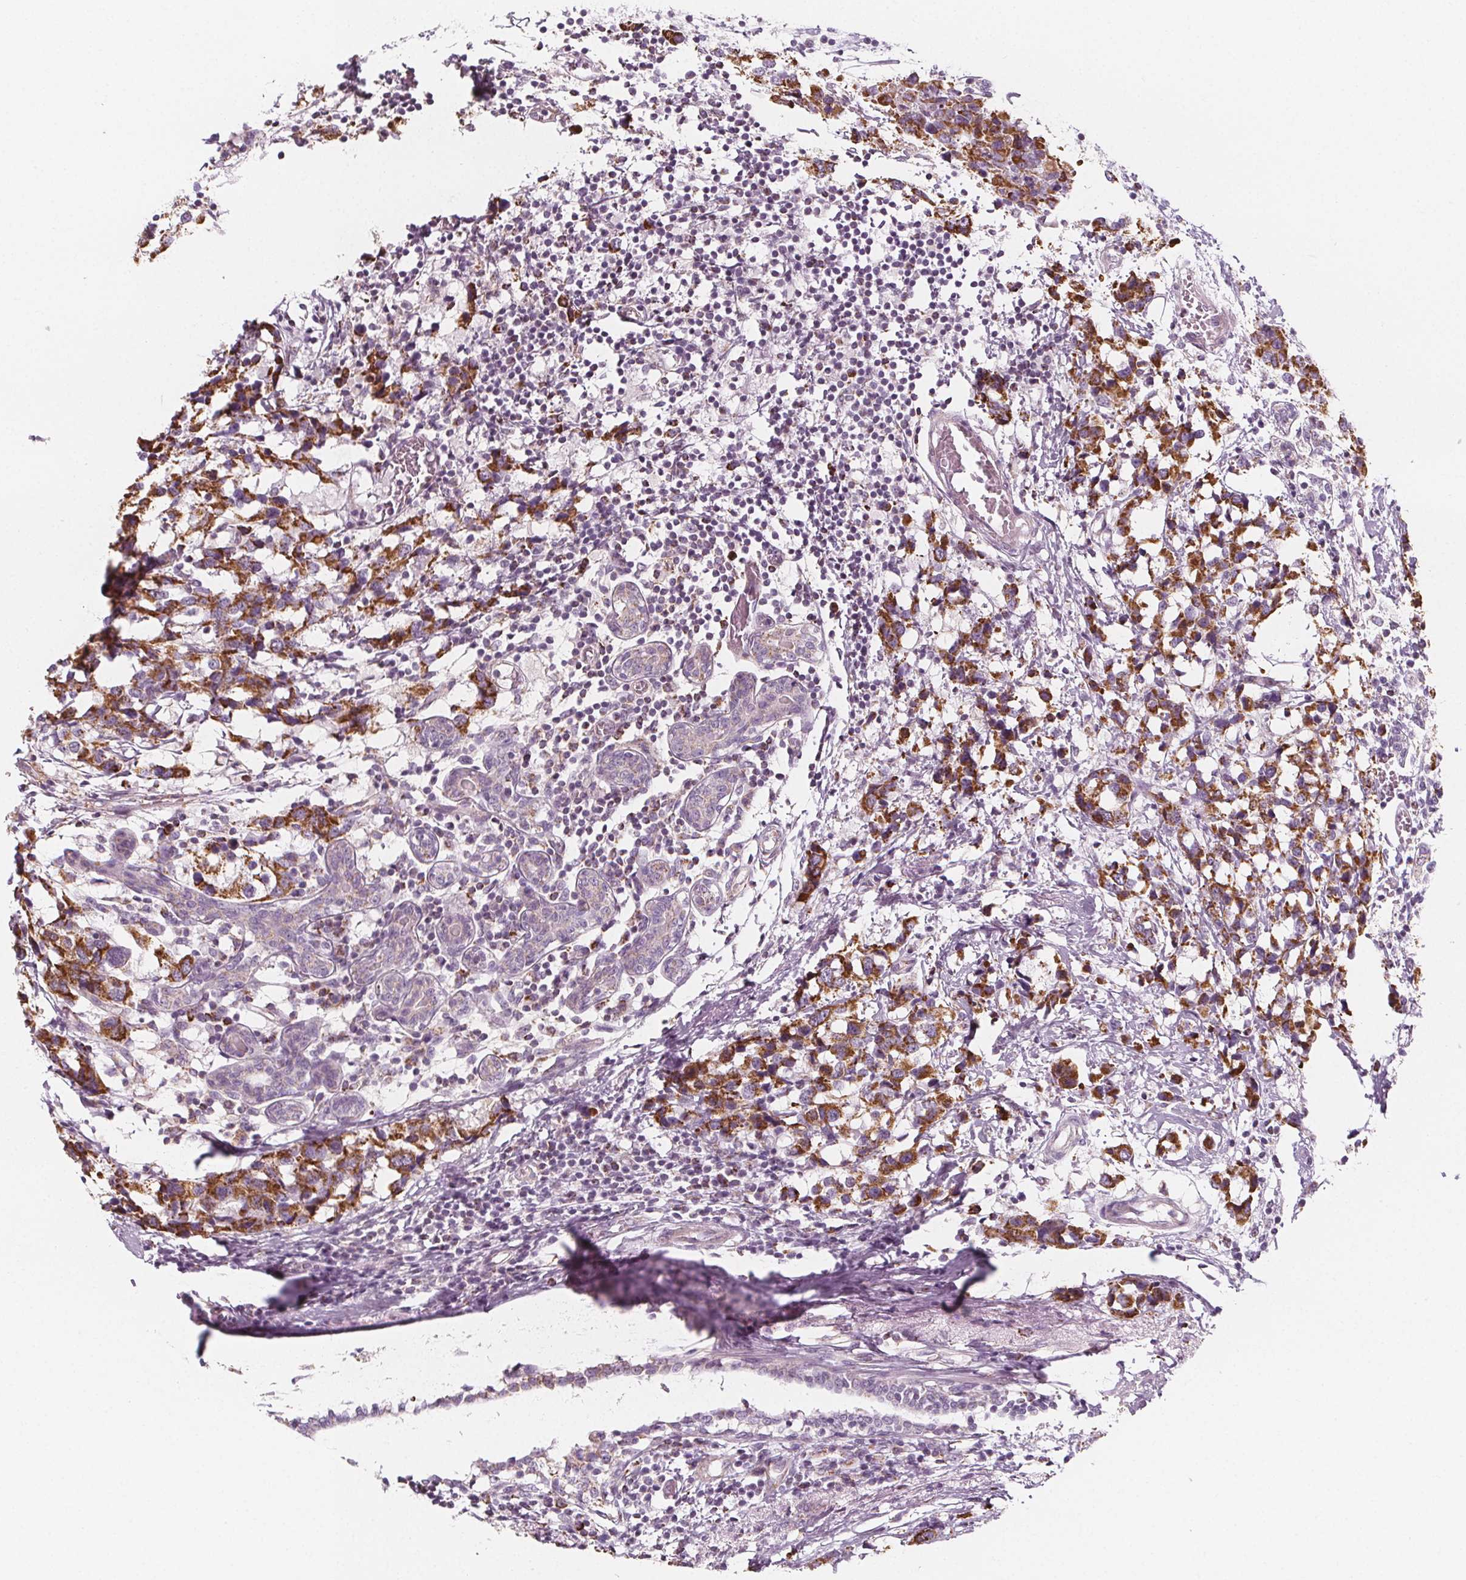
{"staining": {"intensity": "moderate", "quantity": ">75%", "location": "cytoplasmic/membranous"}, "tissue": "breast cancer", "cell_type": "Tumor cells", "image_type": "cancer", "snomed": [{"axis": "morphology", "description": "Lobular carcinoma"}, {"axis": "topography", "description": "Breast"}], "caption": "Lobular carcinoma (breast) stained with a protein marker reveals moderate staining in tumor cells.", "gene": "IL17C", "patient": {"sex": "female", "age": 59}}